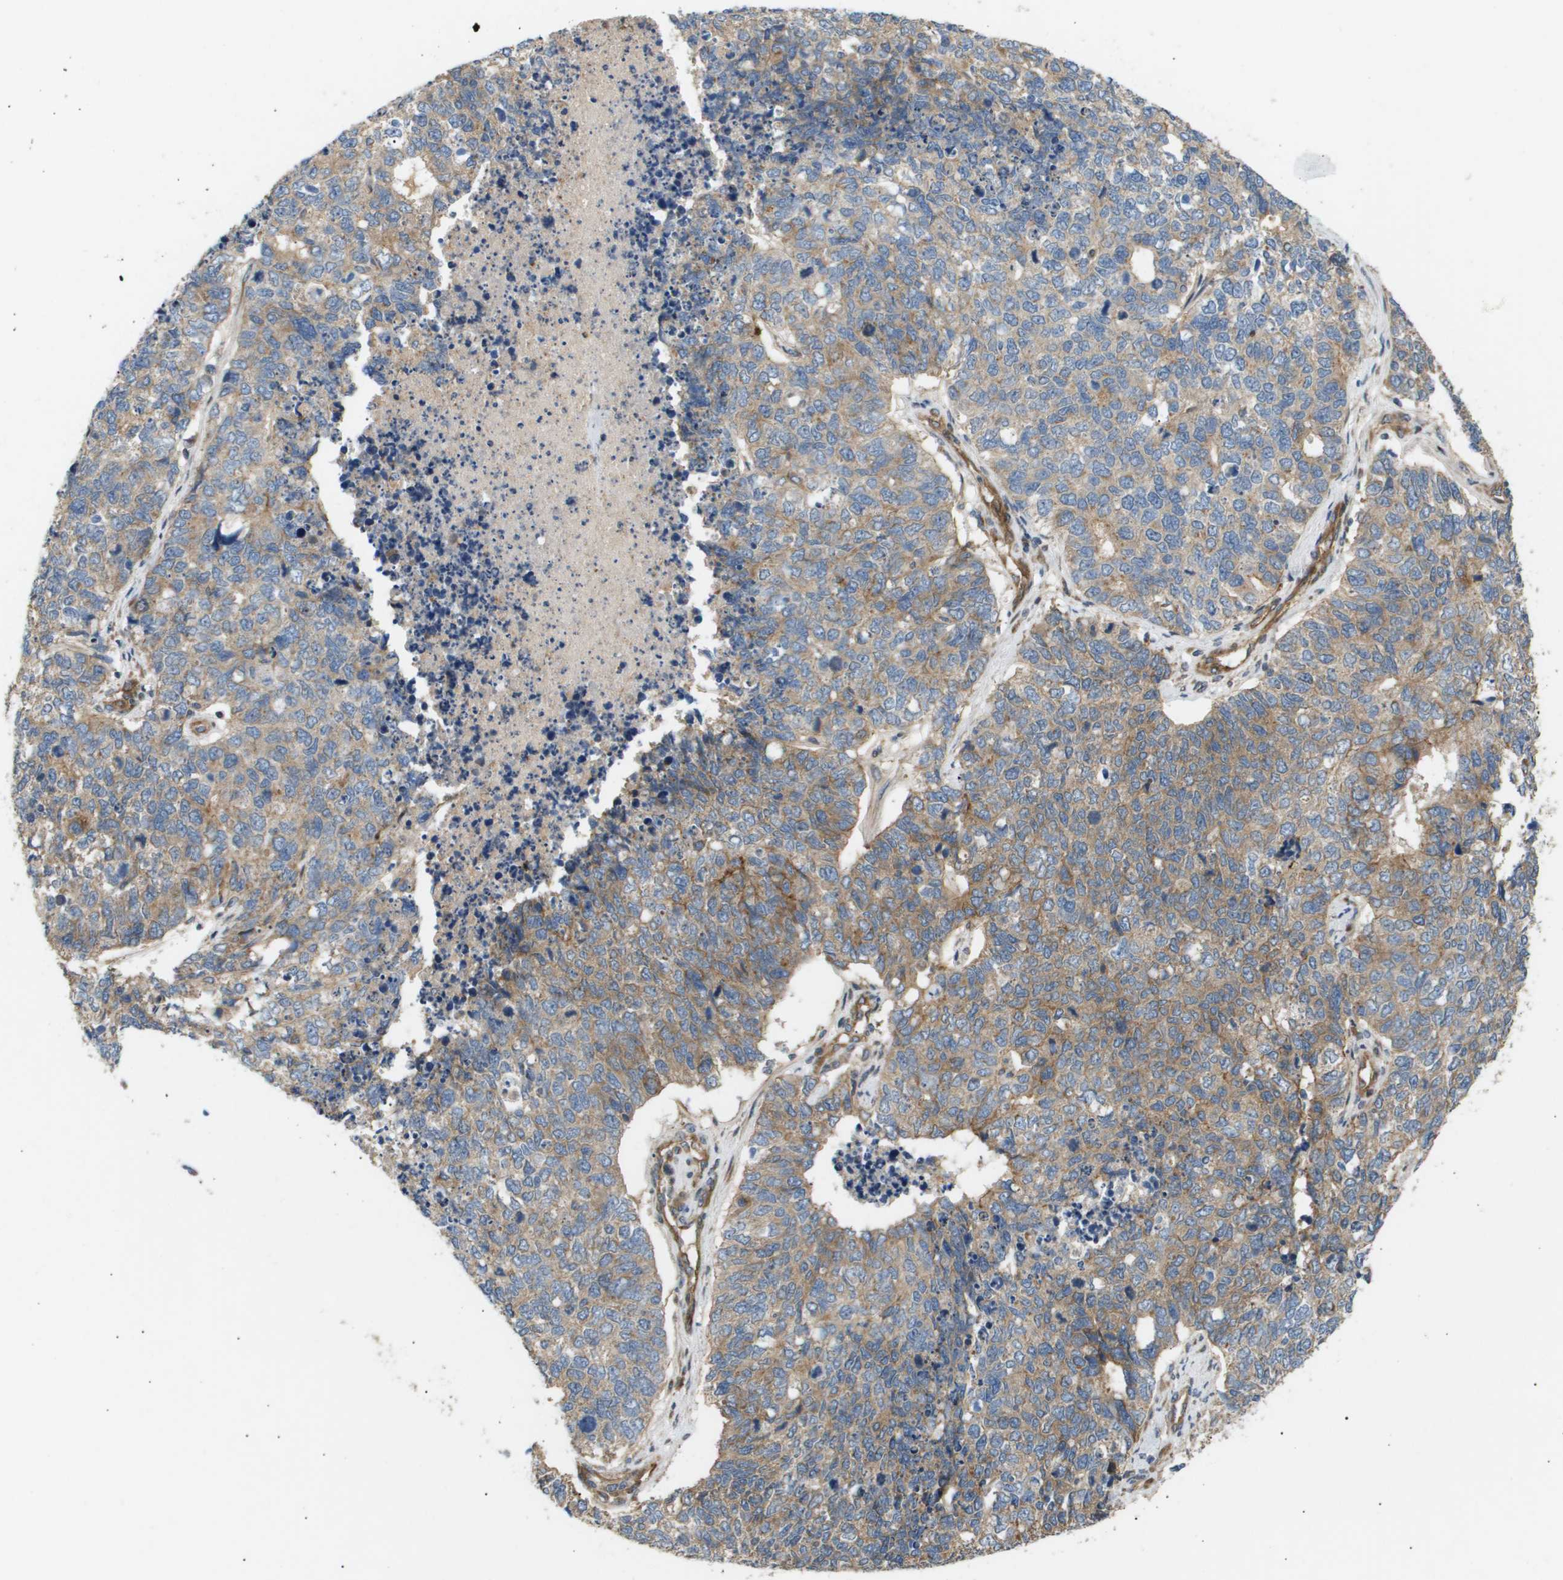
{"staining": {"intensity": "moderate", "quantity": "25%-75%", "location": "cytoplasmic/membranous"}, "tissue": "cervical cancer", "cell_type": "Tumor cells", "image_type": "cancer", "snomed": [{"axis": "morphology", "description": "Squamous cell carcinoma, NOS"}, {"axis": "topography", "description": "Cervix"}], "caption": "Cervical squamous cell carcinoma stained for a protein demonstrates moderate cytoplasmic/membranous positivity in tumor cells.", "gene": "LYSMD3", "patient": {"sex": "female", "age": 63}}